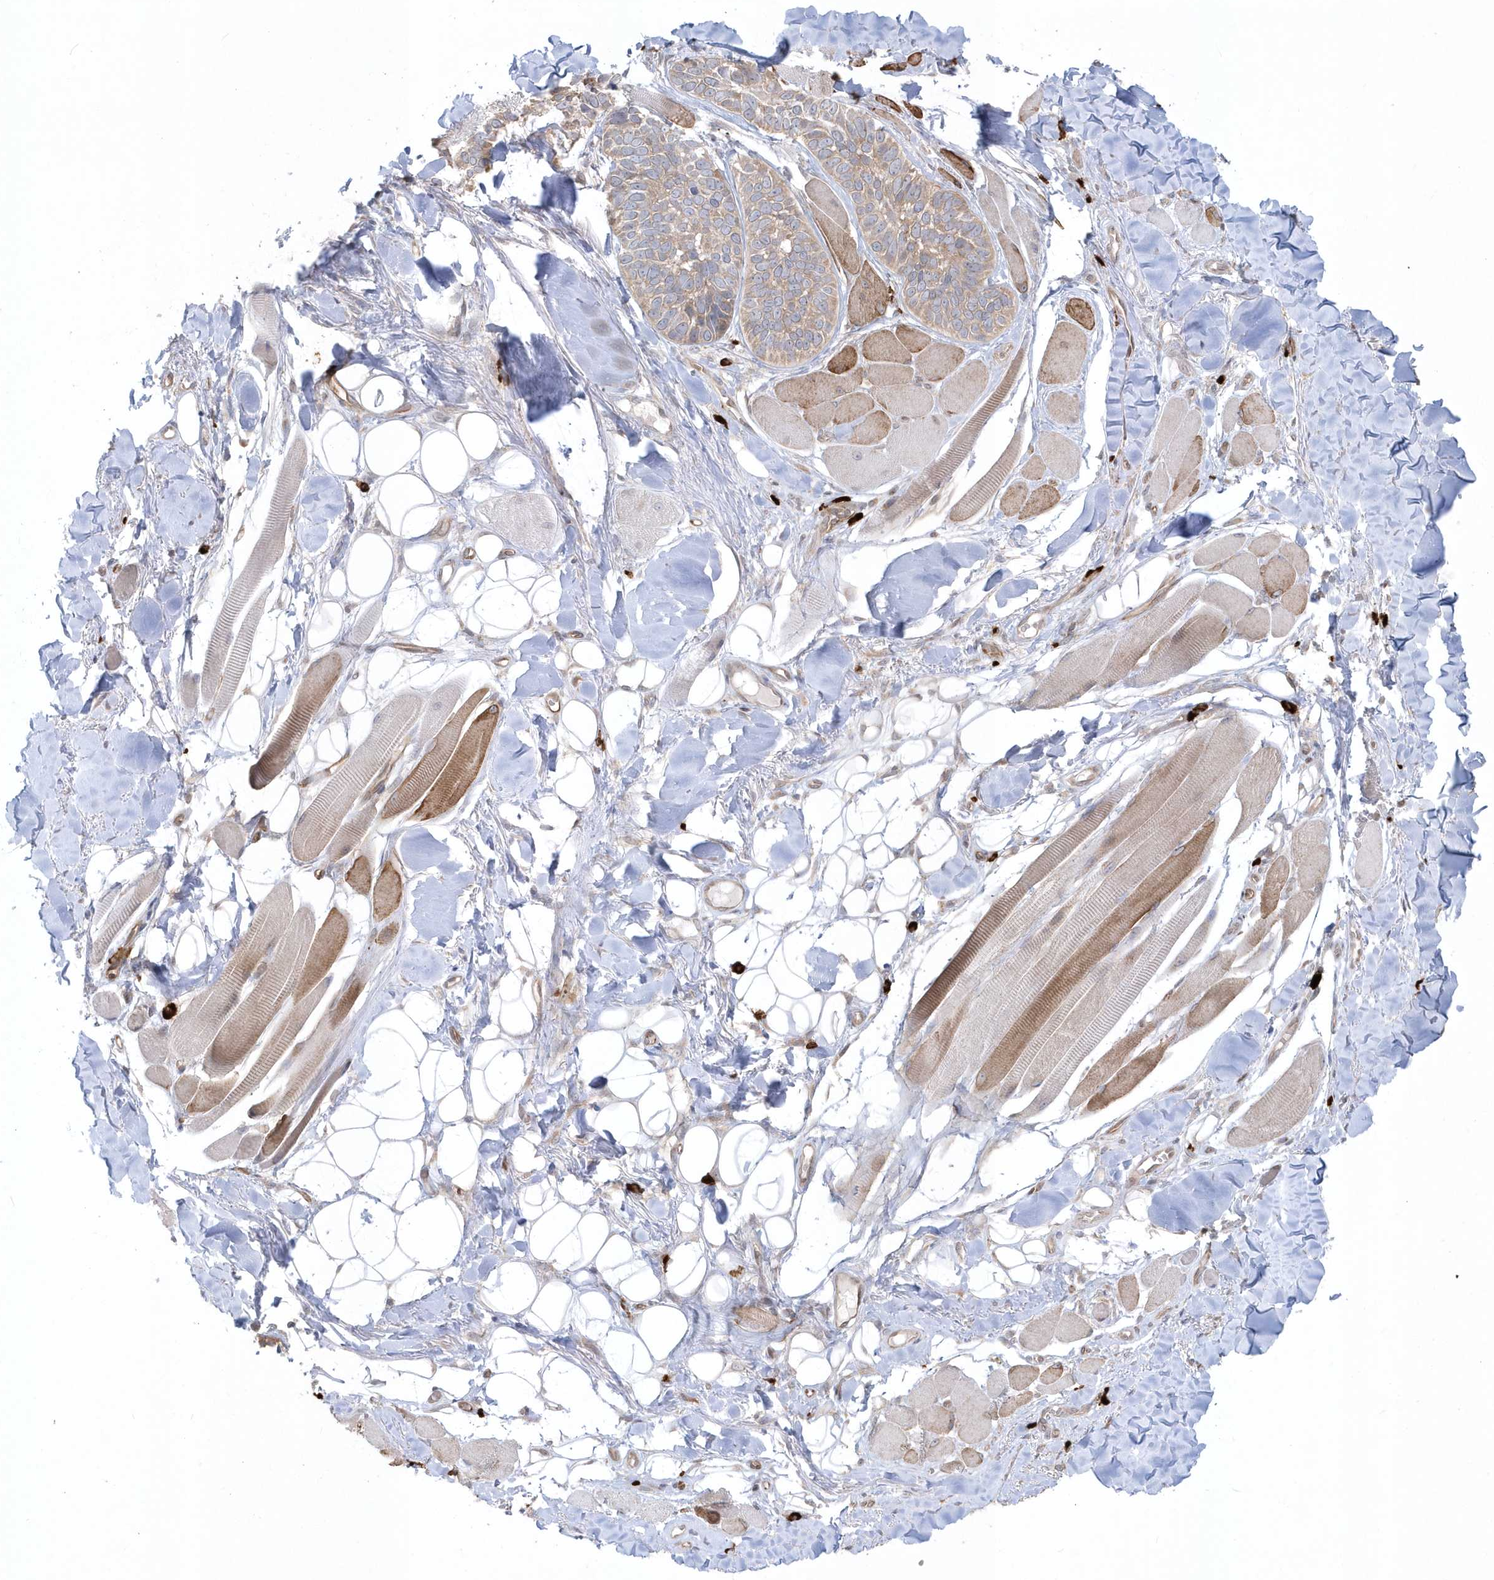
{"staining": {"intensity": "weak", "quantity": "25%-75%", "location": "cytoplasmic/membranous"}, "tissue": "skin cancer", "cell_type": "Tumor cells", "image_type": "cancer", "snomed": [{"axis": "morphology", "description": "Basal cell carcinoma"}, {"axis": "topography", "description": "Skin"}], "caption": "Approximately 25%-75% of tumor cells in human skin basal cell carcinoma exhibit weak cytoplasmic/membranous protein staining as visualized by brown immunohistochemical staining.", "gene": "DHX57", "patient": {"sex": "male", "age": 62}}